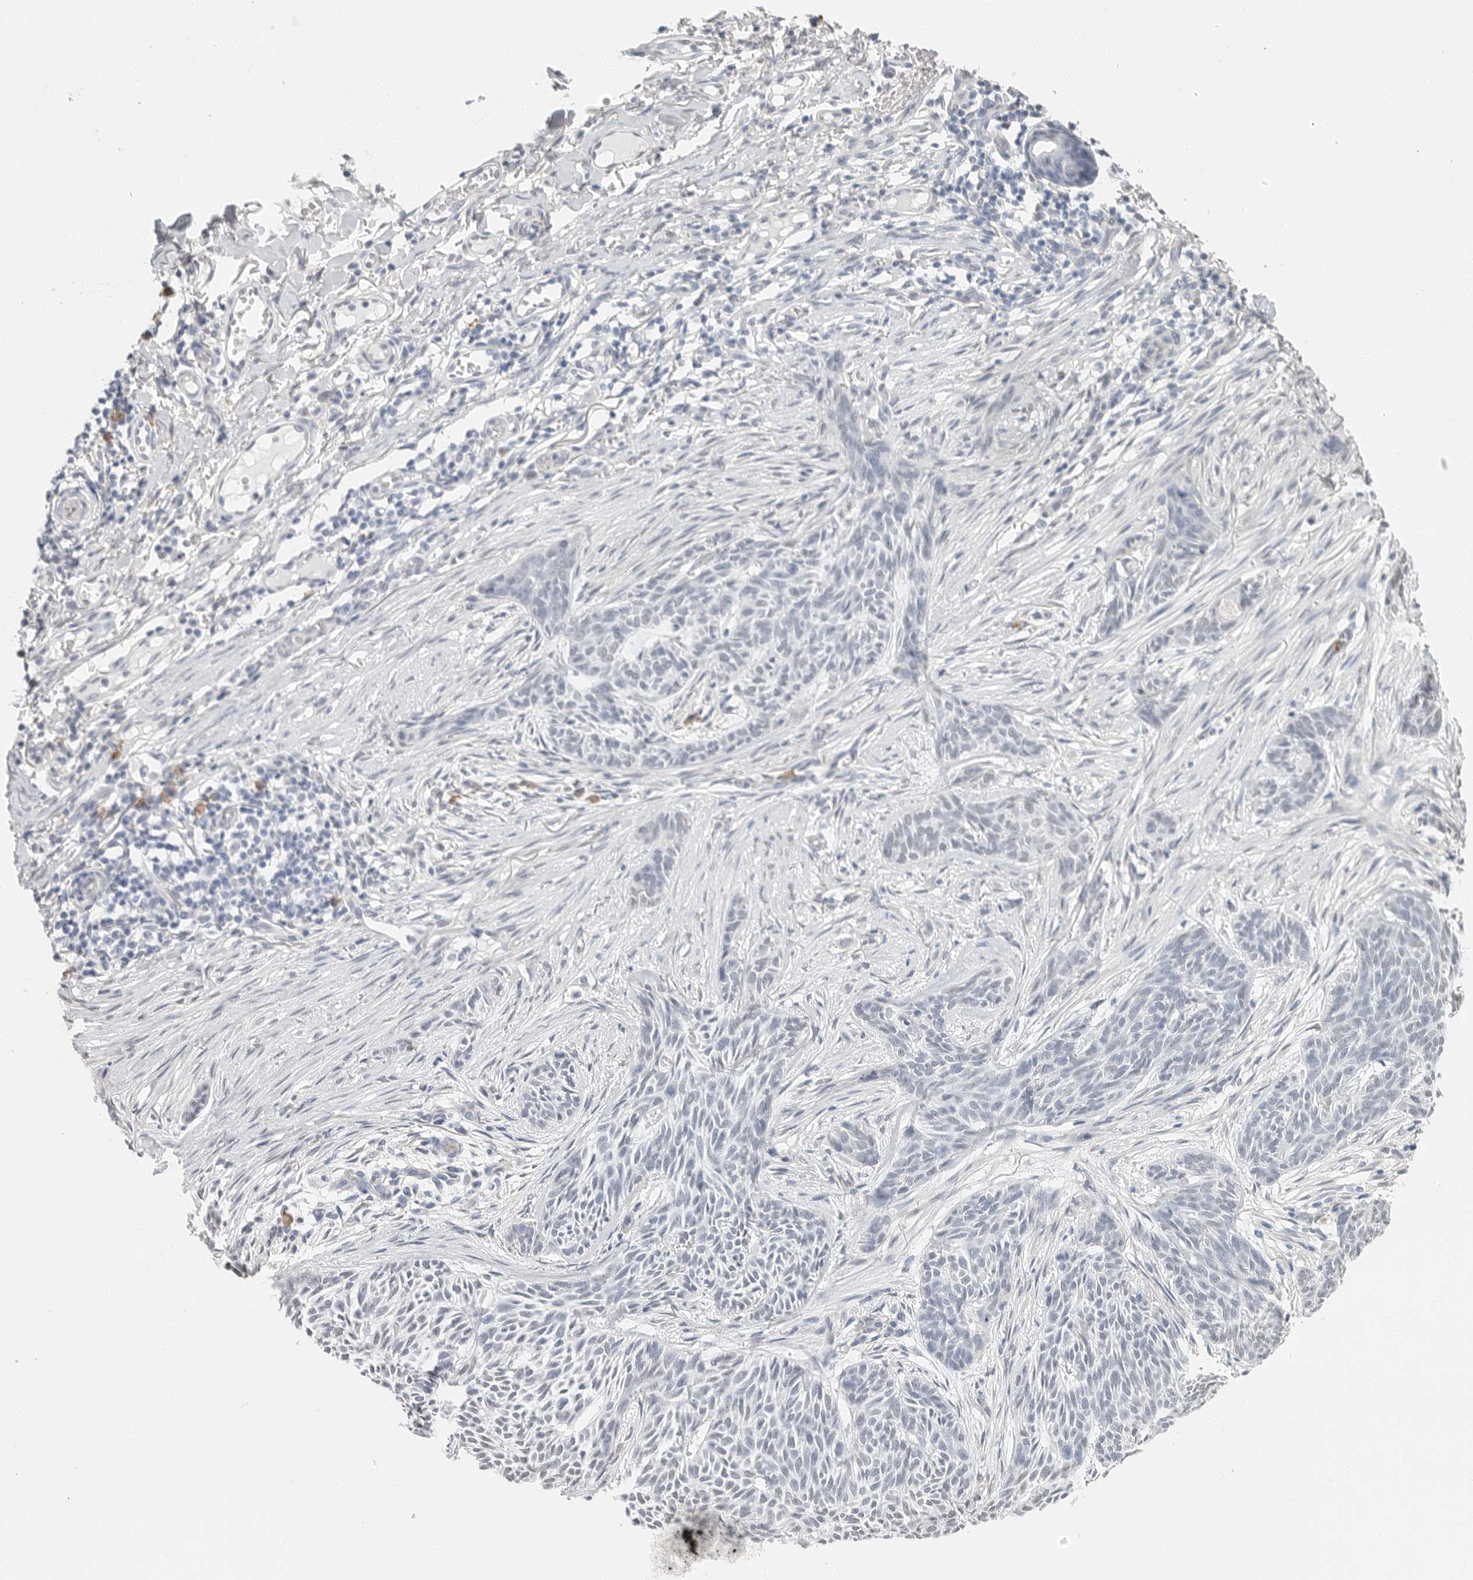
{"staining": {"intensity": "negative", "quantity": "none", "location": "none"}, "tissue": "skin cancer", "cell_type": "Tumor cells", "image_type": "cancer", "snomed": [{"axis": "morphology", "description": "Basal cell carcinoma"}, {"axis": "topography", "description": "Skin"}], "caption": "Protein analysis of skin cancer demonstrates no significant staining in tumor cells. The staining is performed using DAB brown chromogen with nuclei counter-stained in using hematoxylin.", "gene": "ARHGEF10", "patient": {"sex": "female", "age": 59}}